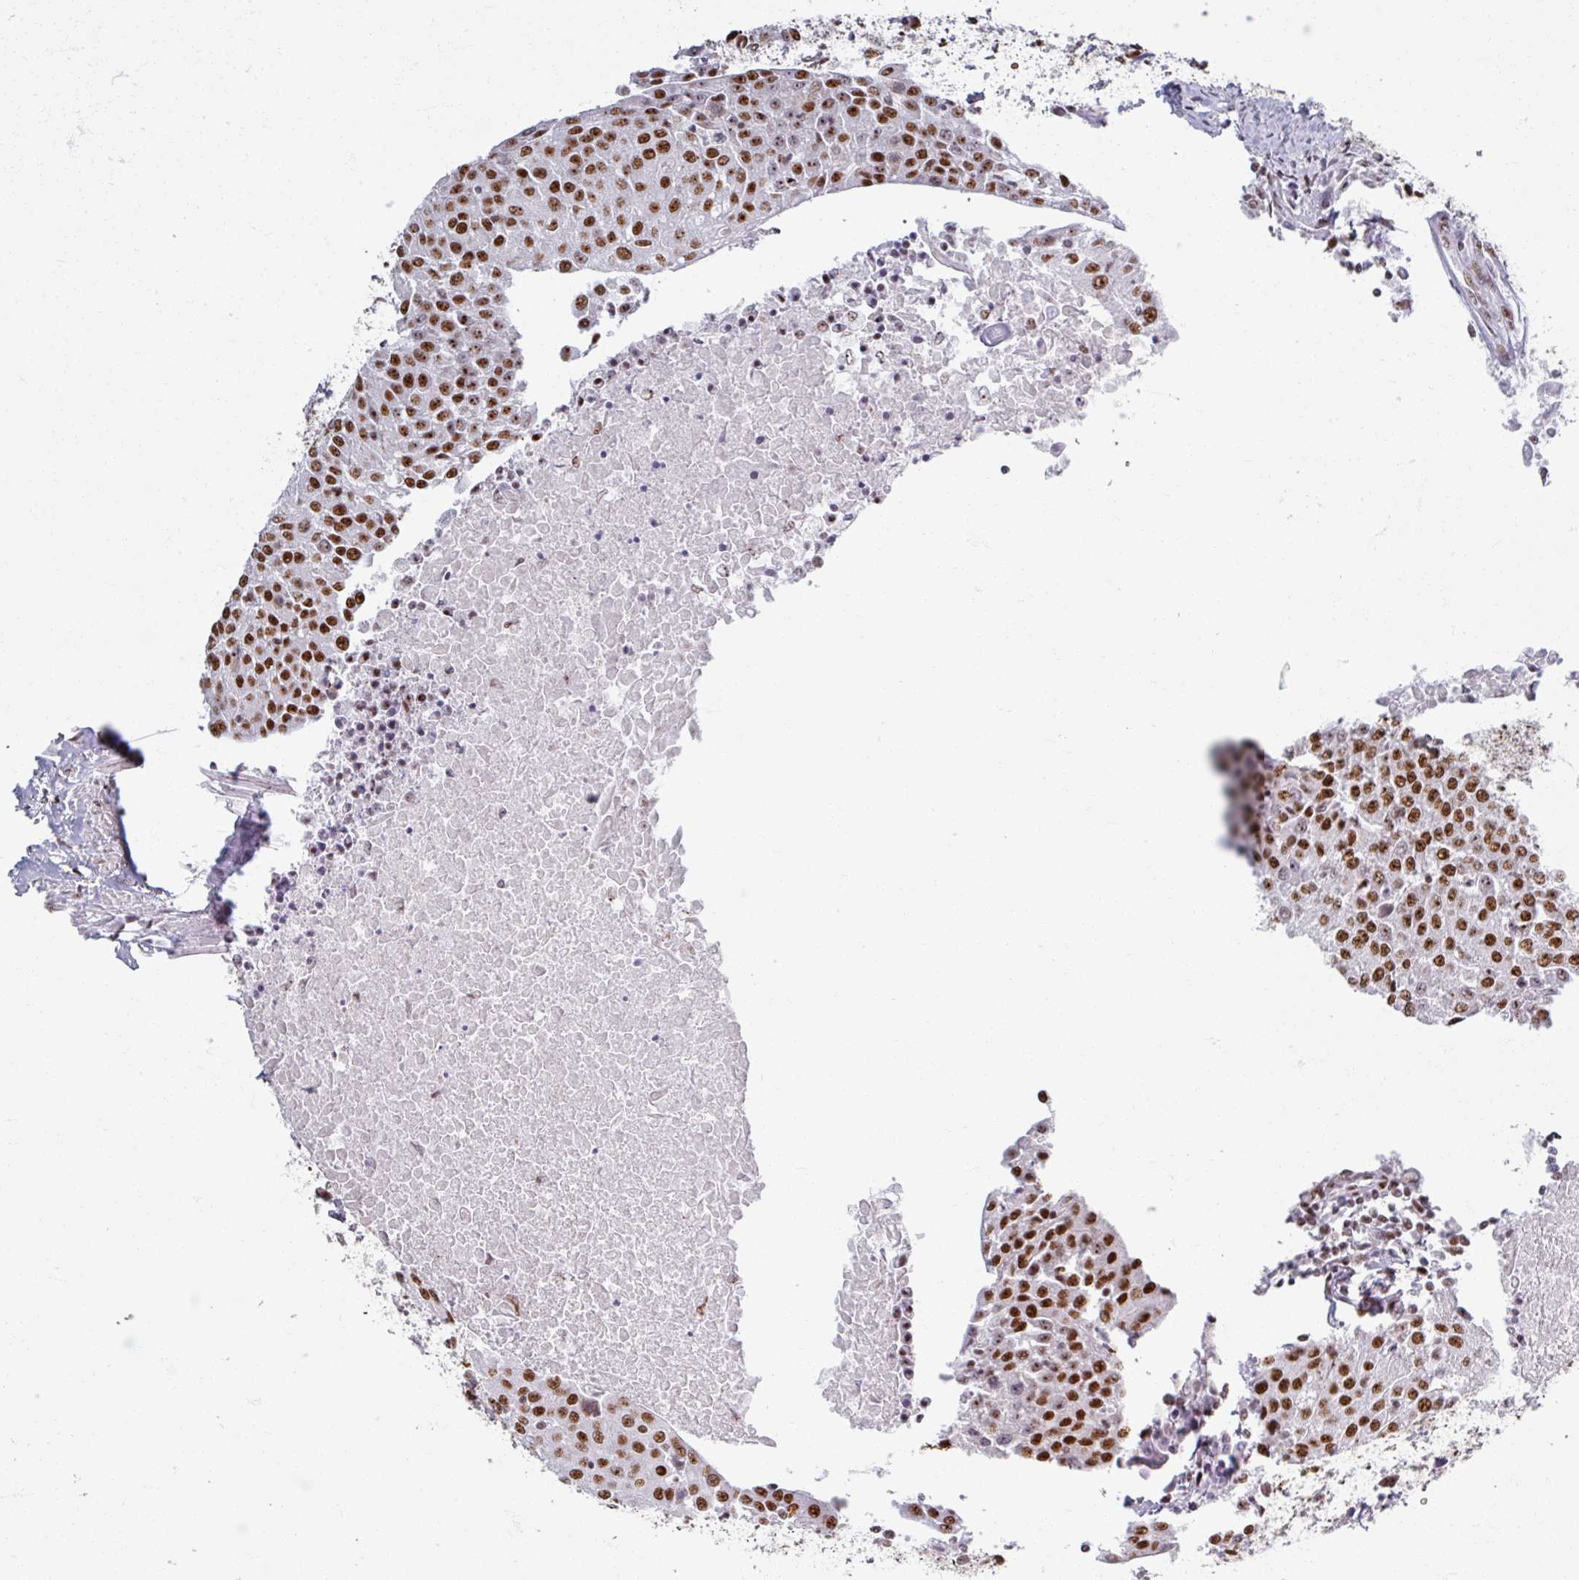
{"staining": {"intensity": "strong", "quantity": ">75%", "location": "nuclear"}, "tissue": "urothelial cancer", "cell_type": "Tumor cells", "image_type": "cancer", "snomed": [{"axis": "morphology", "description": "Urothelial carcinoma, High grade"}, {"axis": "topography", "description": "Urinary bladder"}], "caption": "Protein analysis of urothelial cancer tissue shows strong nuclear expression in approximately >75% of tumor cells.", "gene": "ADAR", "patient": {"sex": "female", "age": 85}}